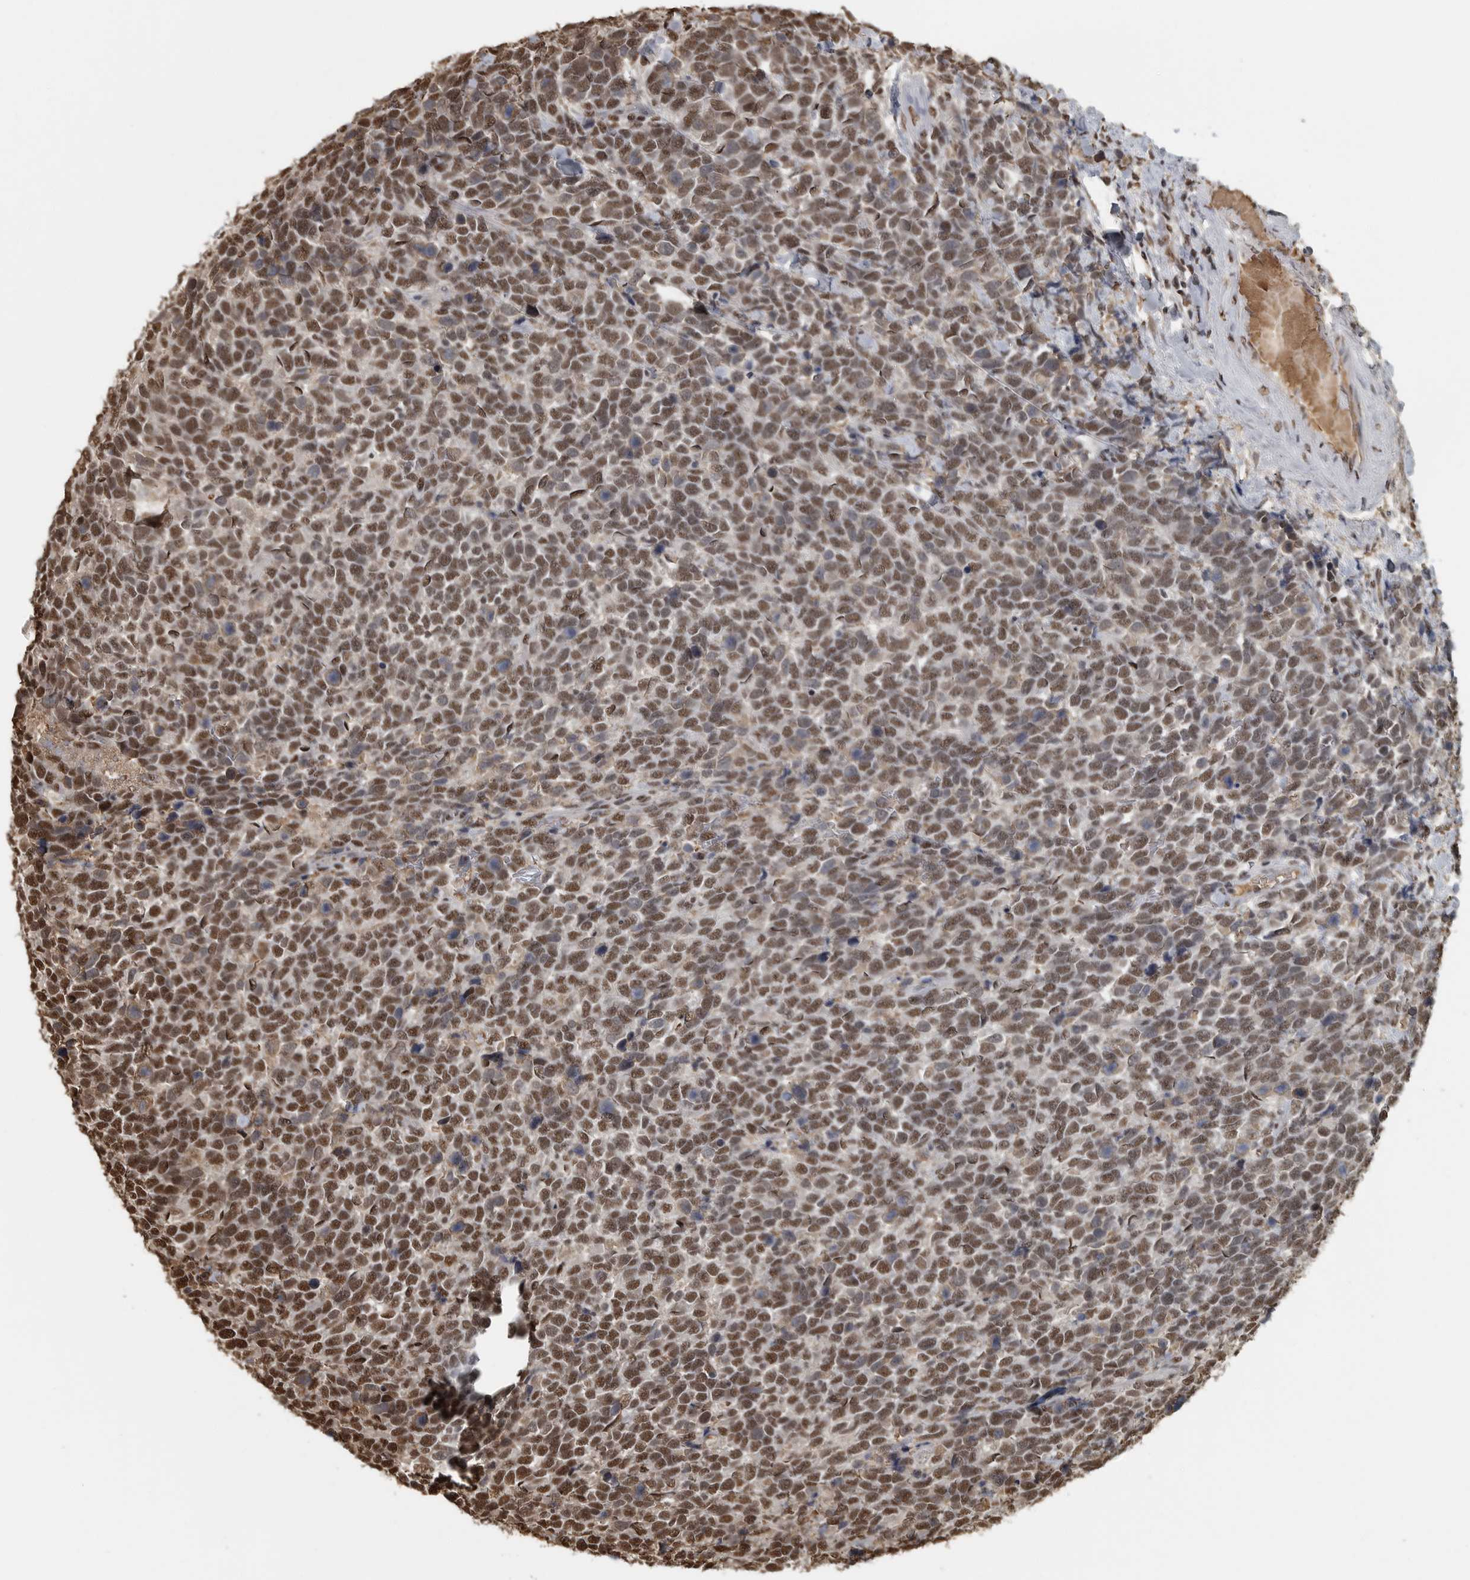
{"staining": {"intensity": "moderate", "quantity": ">75%", "location": "nuclear"}, "tissue": "urothelial cancer", "cell_type": "Tumor cells", "image_type": "cancer", "snomed": [{"axis": "morphology", "description": "Urothelial carcinoma, High grade"}, {"axis": "topography", "description": "Urinary bladder"}], "caption": "Immunohistochemistry staining of urothelial carcinoma (high-grade), which displays medium levels of moderate nuclear expression in about >75% of tumor cells indicating moderate nuclear protein expression. The staining was performed using DAB (3,3'-diaminobenzidine) (brown) for protein detection and nuclei were counterstained in hematoxylin (blue).", "gene": "TGS1", "patient": {"sex": "female", "age": 82}}